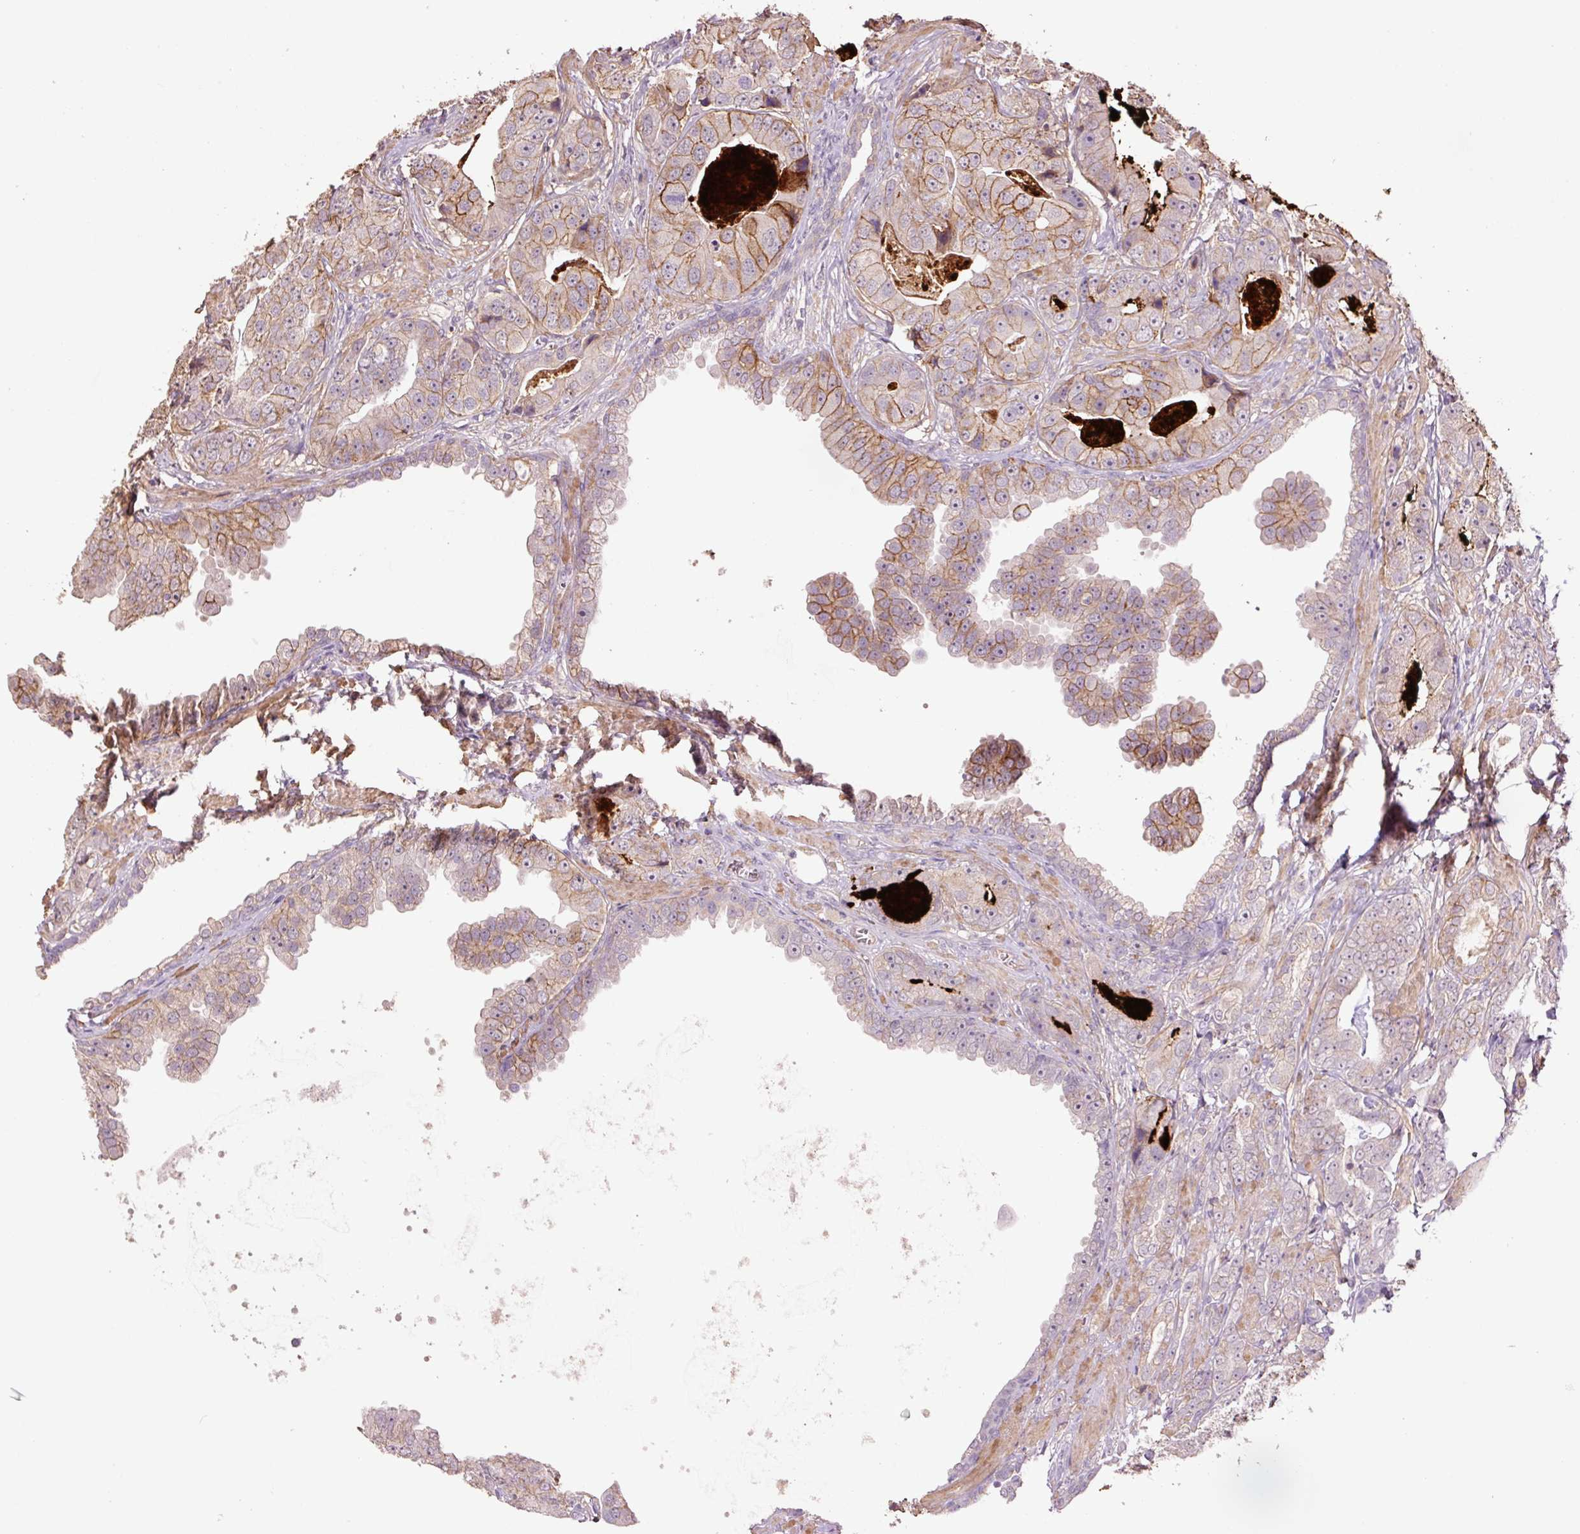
{"staining": {"intensity": "moderate", "quantity": "<25%", "location": "cytoplasmic/membranous"}, "tissue": "prostate cancer", "cell_type": "Tumor cells", "image_type": "cancer", "snomed": [{"axis": "morphology", "description": "Adenocarcinoma, High grade"}, {"axis": "topography", "description": "Prostate"}], "caption": "Immunohistochemical staining of prostate adenocarcinoma (high-grade) reveals low levels of moderate cytoplasmic/membranous protein staining in approximately <25% of tumor cells. (DAB (3,3'-diaminobenzidine) = brown stain, brightfield microscopy at high magnification).", "gene": "SLC1A4", "patient": {"sex": "male", "age": 71}}